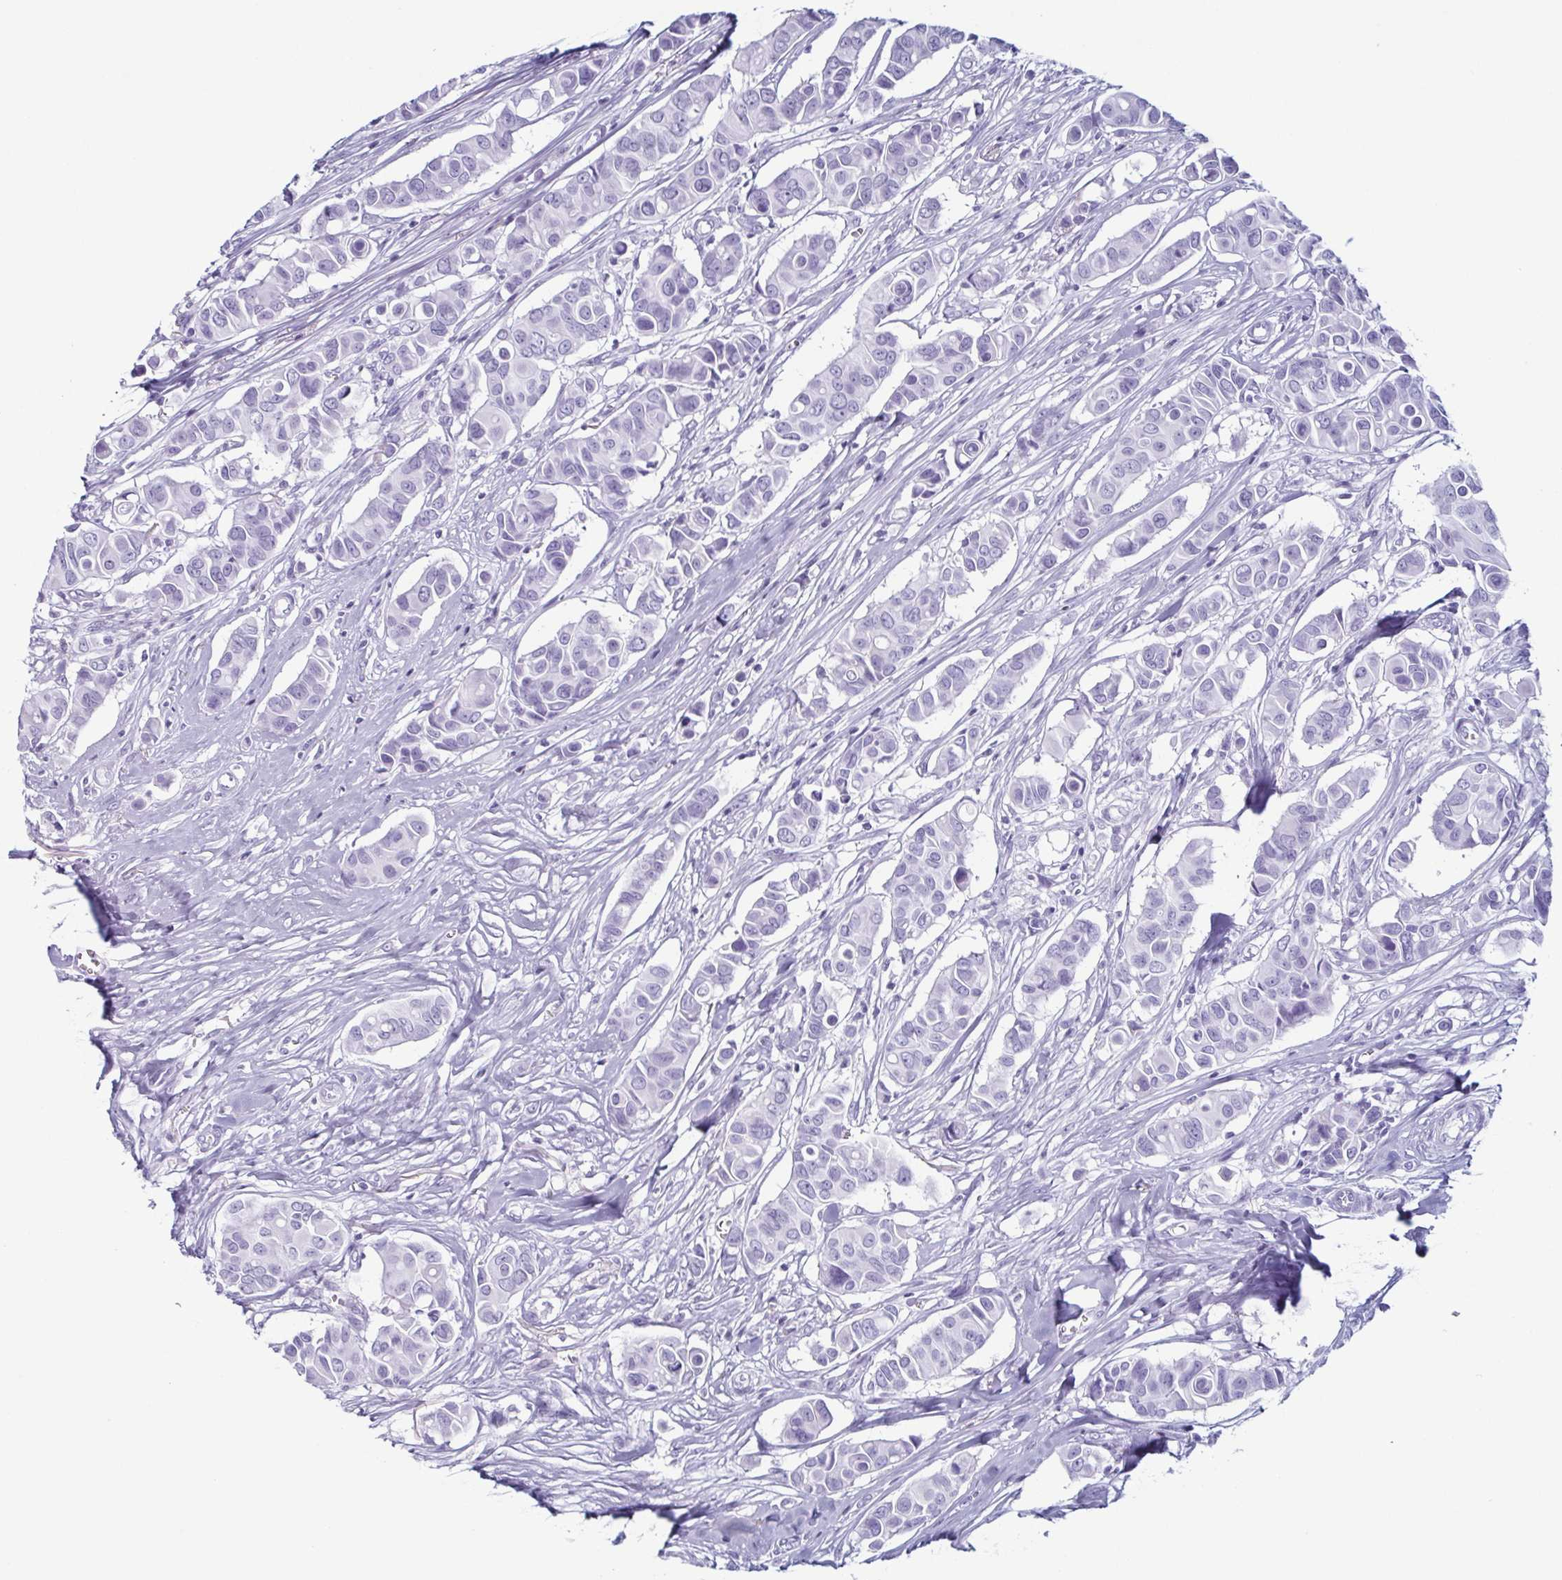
{"staining": {"intensity": "negative", "quantity": "none", "location": "none"}, "tissue": "breast cancer", "cell_type": "Tumor cells", "image_type": "cancer", "snomed": [{"axis": "morphology", "description": "Normal tissue, NOS"}, {"axis": "morphology", "description": "Duct carcinoma"}, {"axis": "topography", "description": "Skin"}, {"axis": "topography", "description": "Breast"}], "caption": "A histopathology image of human breast intraductal carcinoma is negative for staining in tumor cells.", "gene": "ENKUR", "patient": {"sex": "female", "age": 54}}